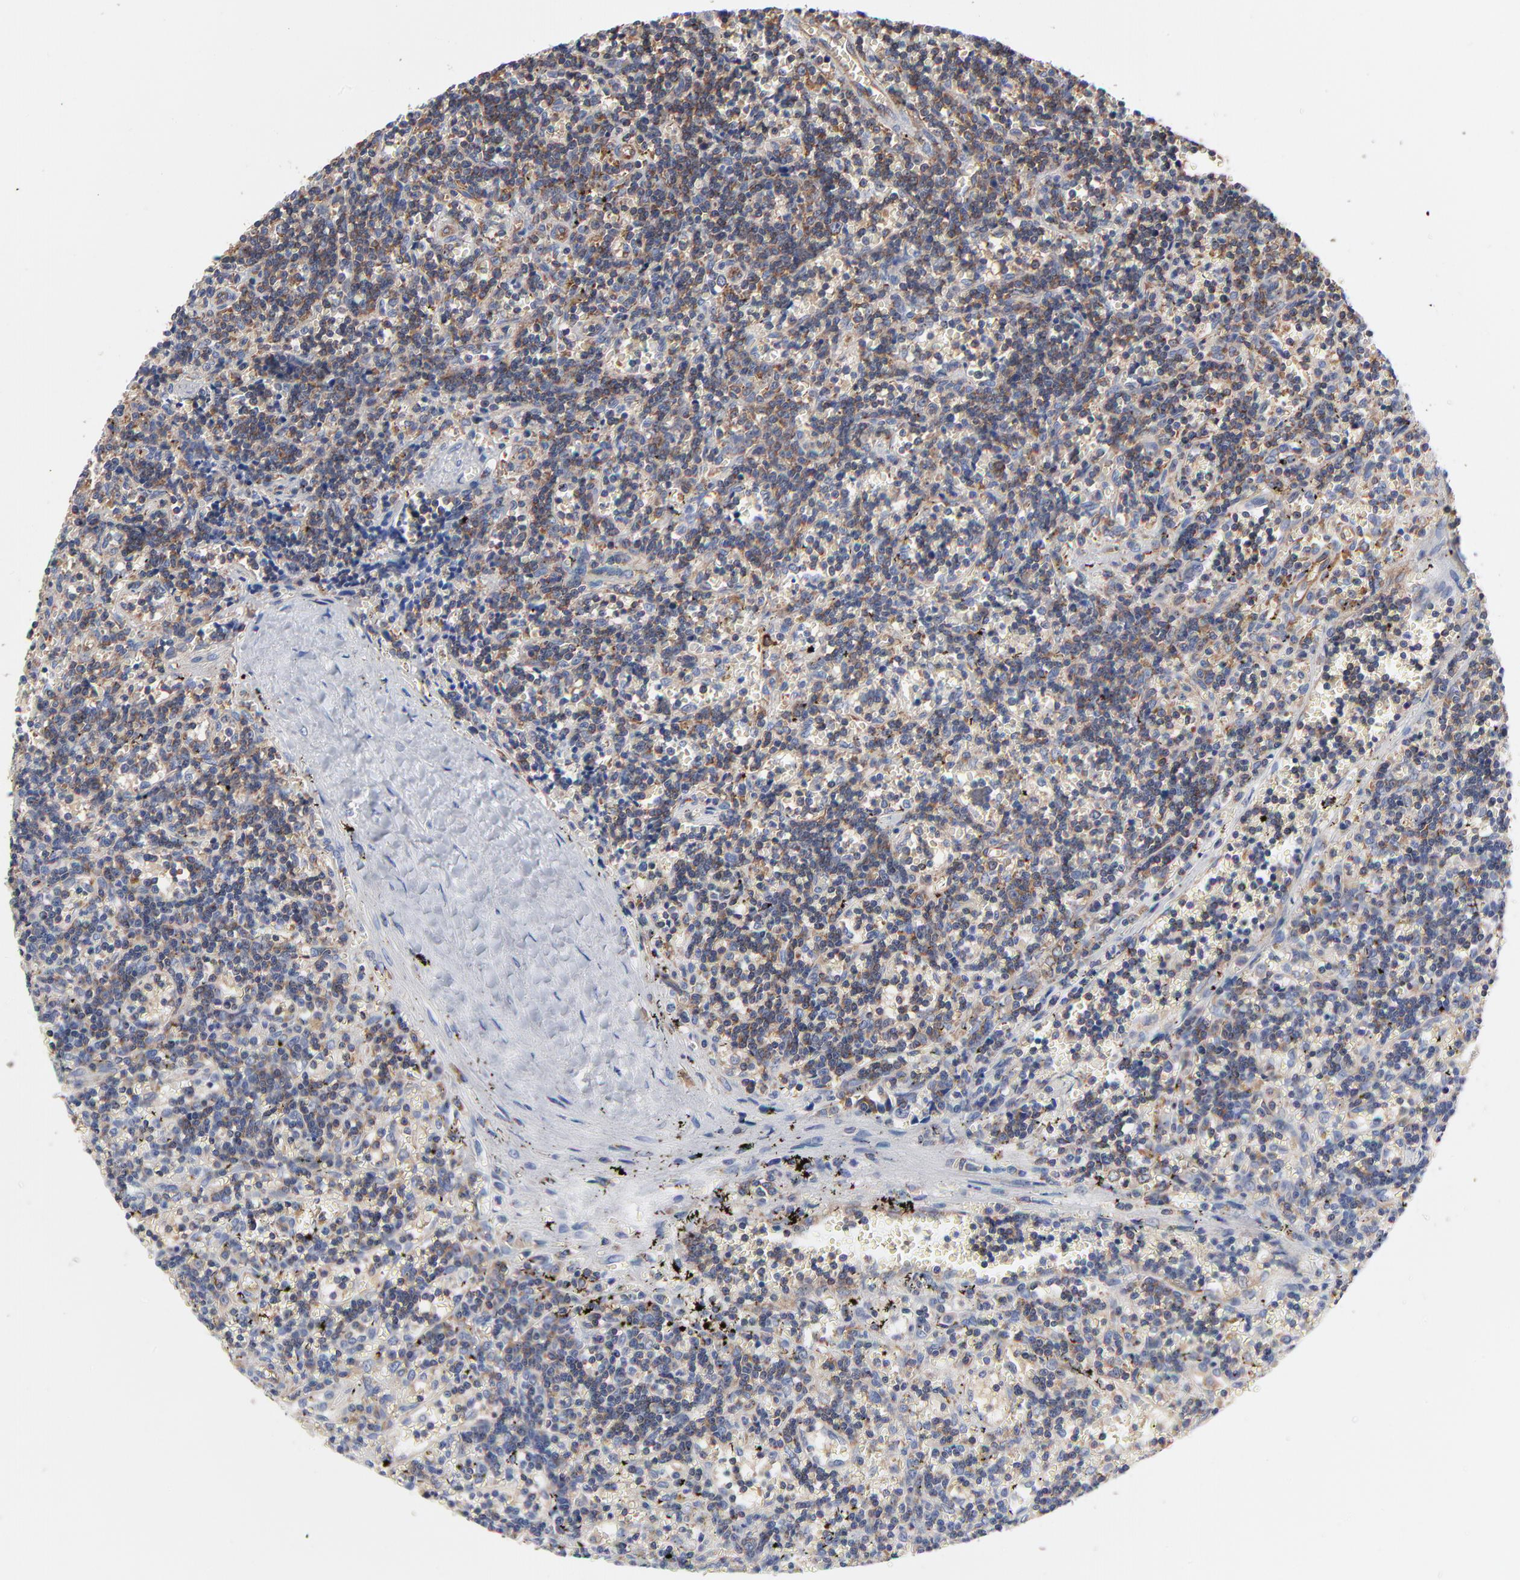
{"staining": {"intensity": "weak", "quantity": ">75%", "location": "cytoplasmic/membranous"}, "tissue": "lymphoma", "cell_type": "Tumor cells", "image_type": "cancer", "snomed": [{"axis": "morphology", "description": "Malignant lymphoma, non-Hodgkin's type, Low grade"}, {"axis": "topography", "description": "Spleen"}], "caption": "Low-grade malignant lymphoma, non-Hodgkin's type was stained to show a protein in brown. There is low levels of weak cytoplasmic/membranous positivity in approximately >75% of tumor cells.", "gene": "CD2AP", "patient": {"sex": "male", "age": 60}}